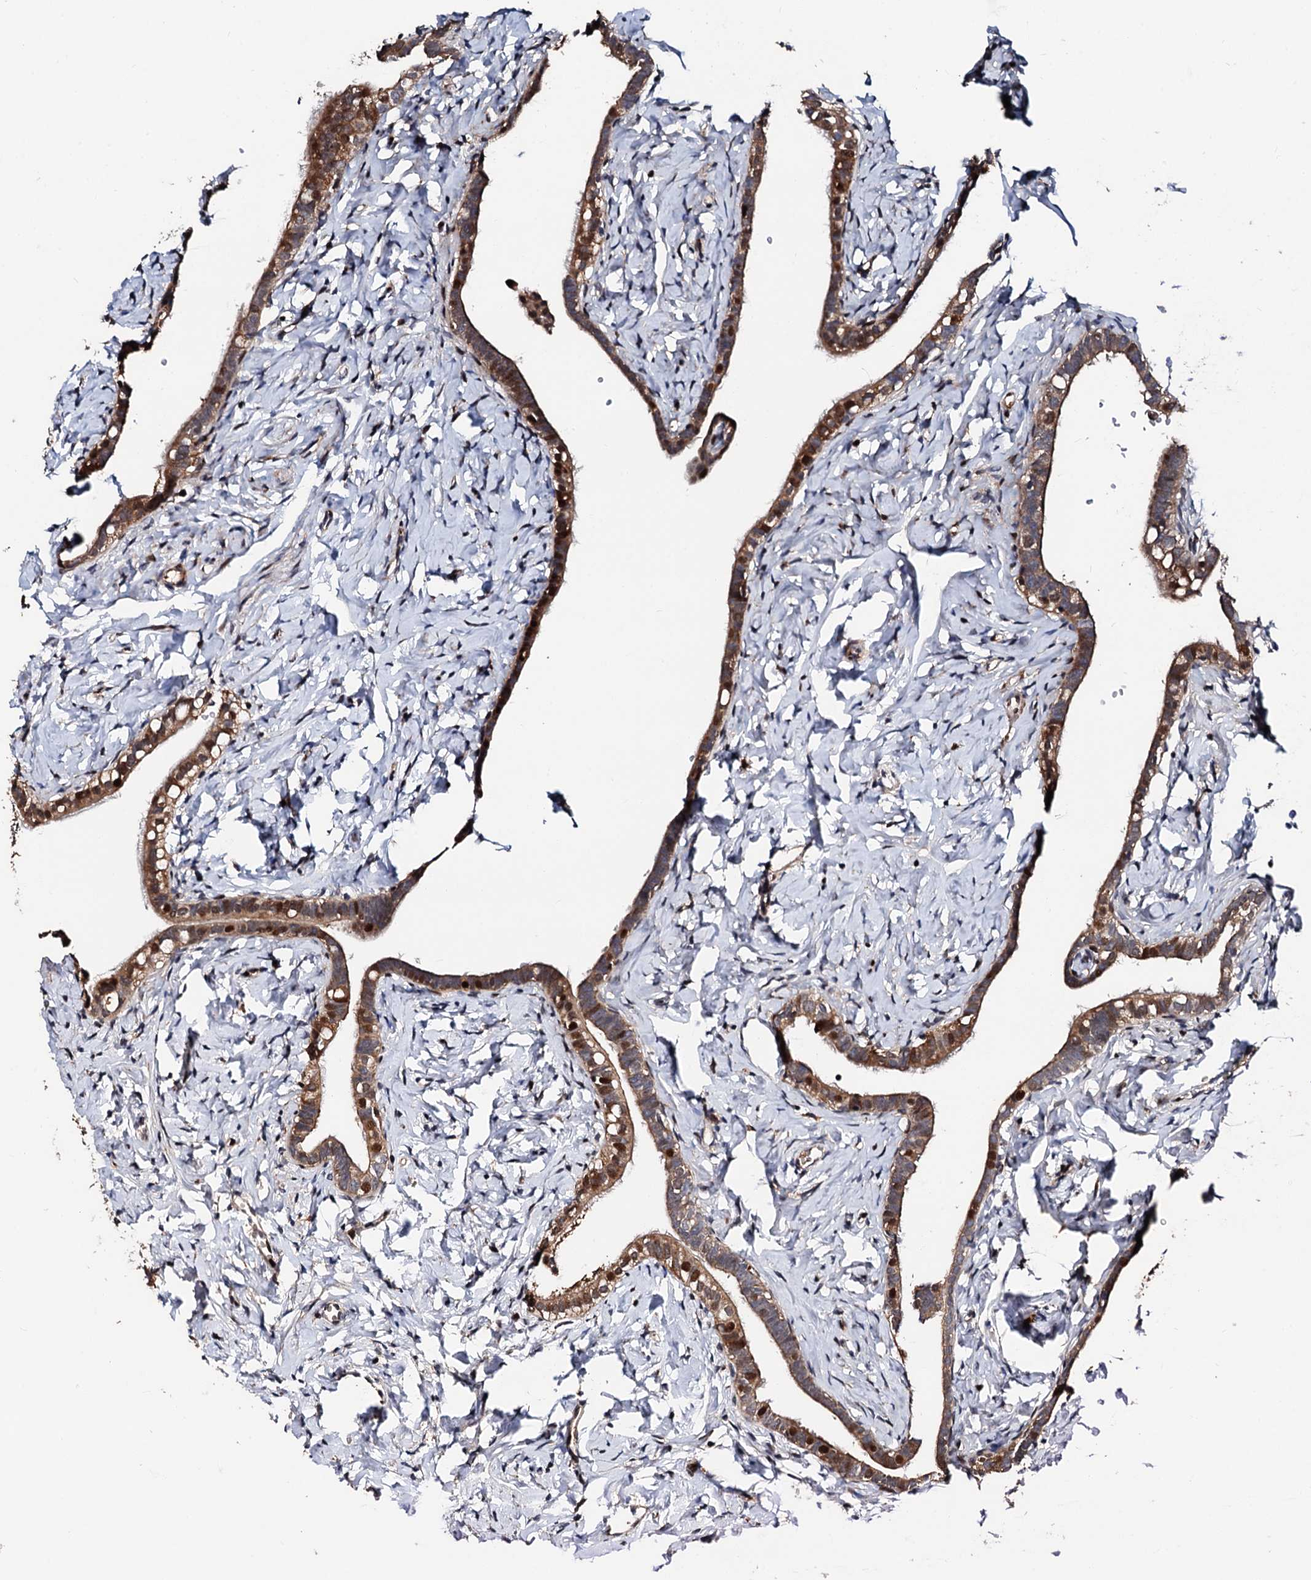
{"staining": {"intensity": "moderate", "quantity": ">75%", "location": "cytoplasmic/membranous,nuclear"}, "tissue": "fallopian tube", "cell_type": "Glandular cells", "image_type": "normal", "snomed": [{"axis": "morphology", "description": "Normal tissue, NOS"}, {"axis": "topography", "description": "Fallopian tube"}], "caption": "Brown immunohistochemical staining in benign human fallopian tube reveals moderate cytoplasmic/membranous,nuclear expression in about >75% of glandular cells. (DAB (3,3'-diaminobenzidine) IHC, brown staining for protein, blue staining for nuclei).", "gene": "KIF18A", "patient": {"sex": "female", "age": 66}}